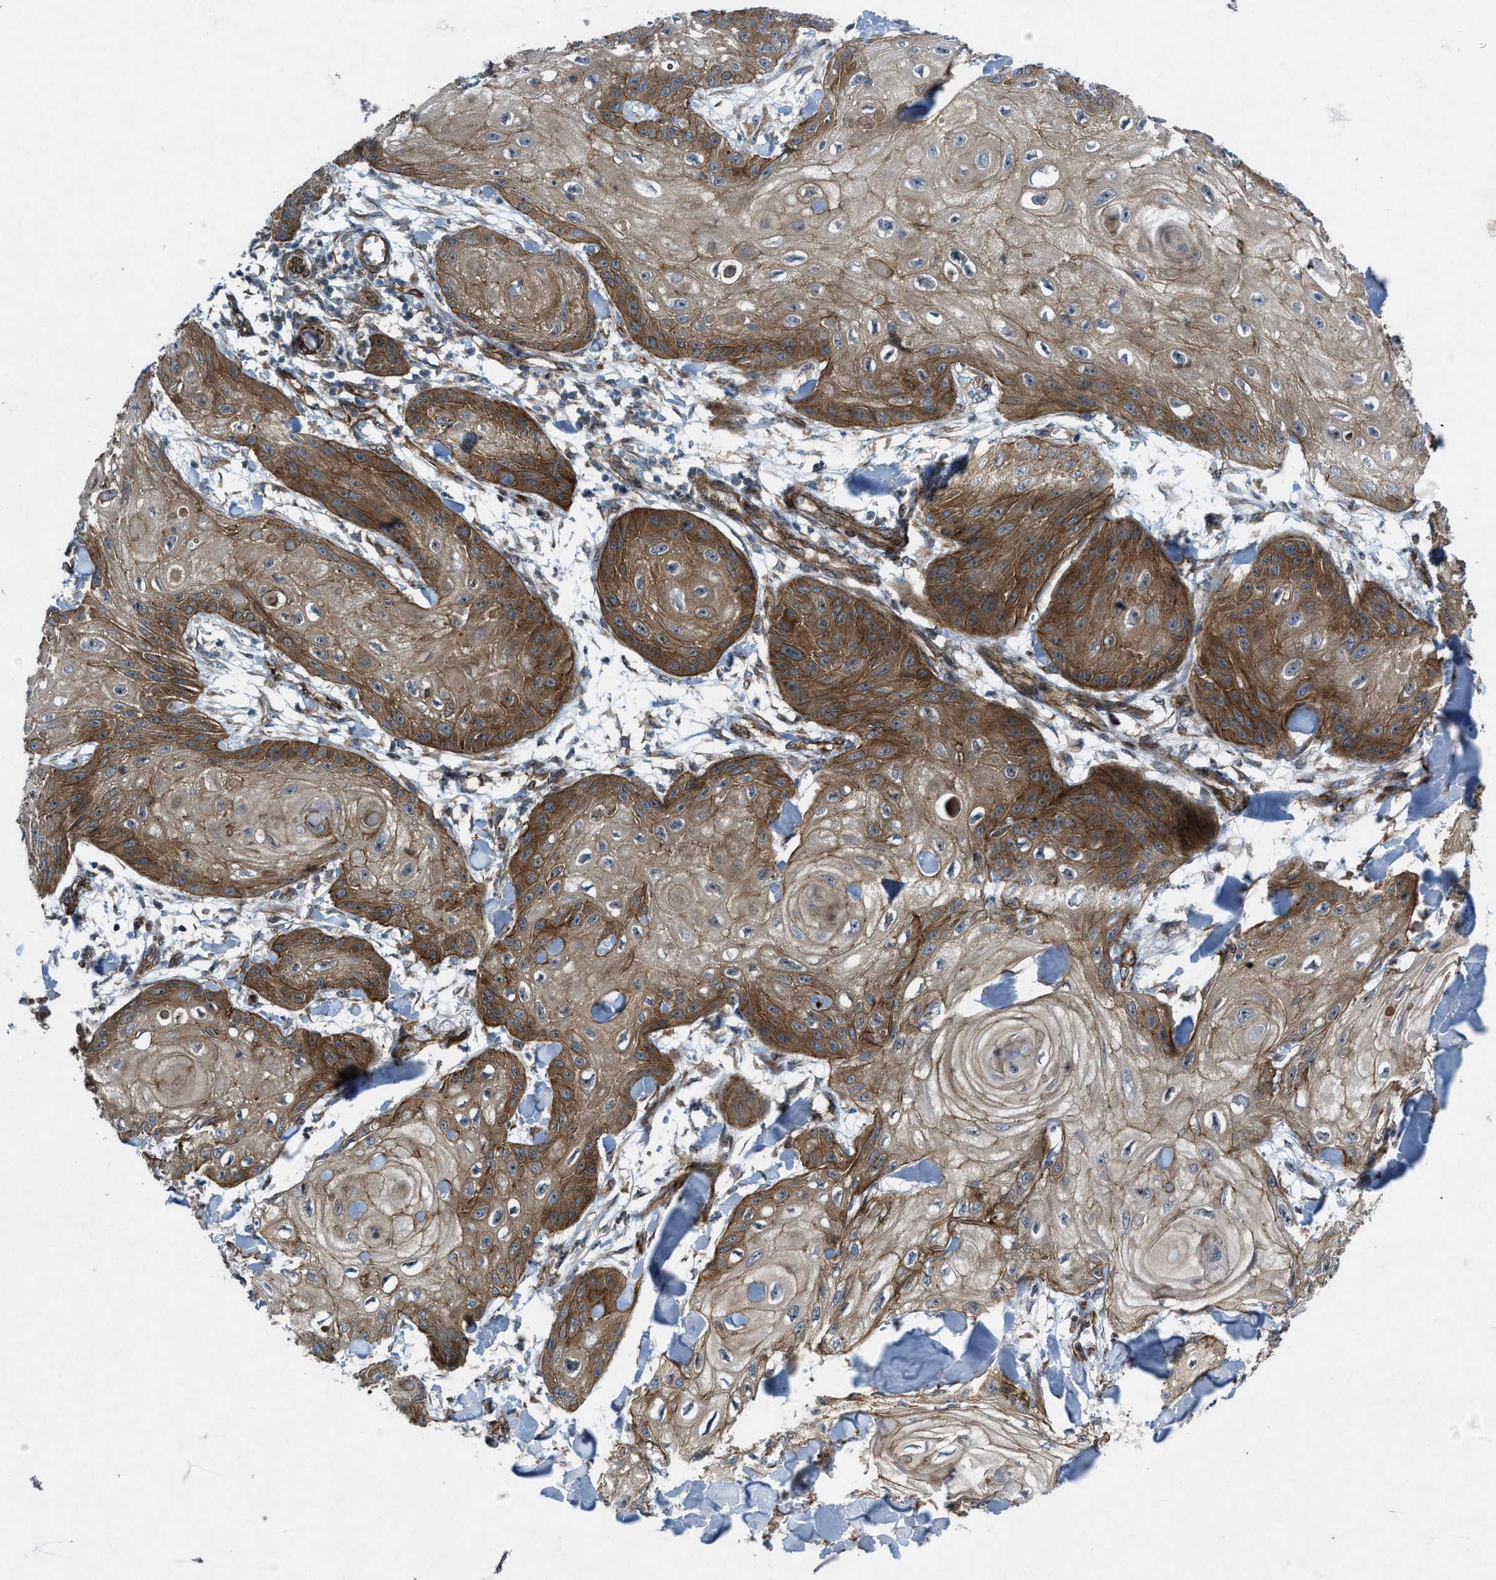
{"staining": {"intensity": "moderate", "quantity": ">75%", "location": "cytoplasmic/membranous"}, "tissue": "skin cancer", "cell_type": "Tumor cells", "image_type": "cancer", "snomed": [{"axis": "morphology", "description": "Squamous cell carcinoma, NOS"}, {"axis": "topography", "description": "Skin"}], "caption": "The photomicrograph exhibits immunohistochemical staining of skin cancer (squamous cell carcinoma). There is moderate cytoplasmic/membranous staining is seen in about >75% of tumor cells.", "gene": "URGCP", "patient": {"sex": "male", "age": 74}}